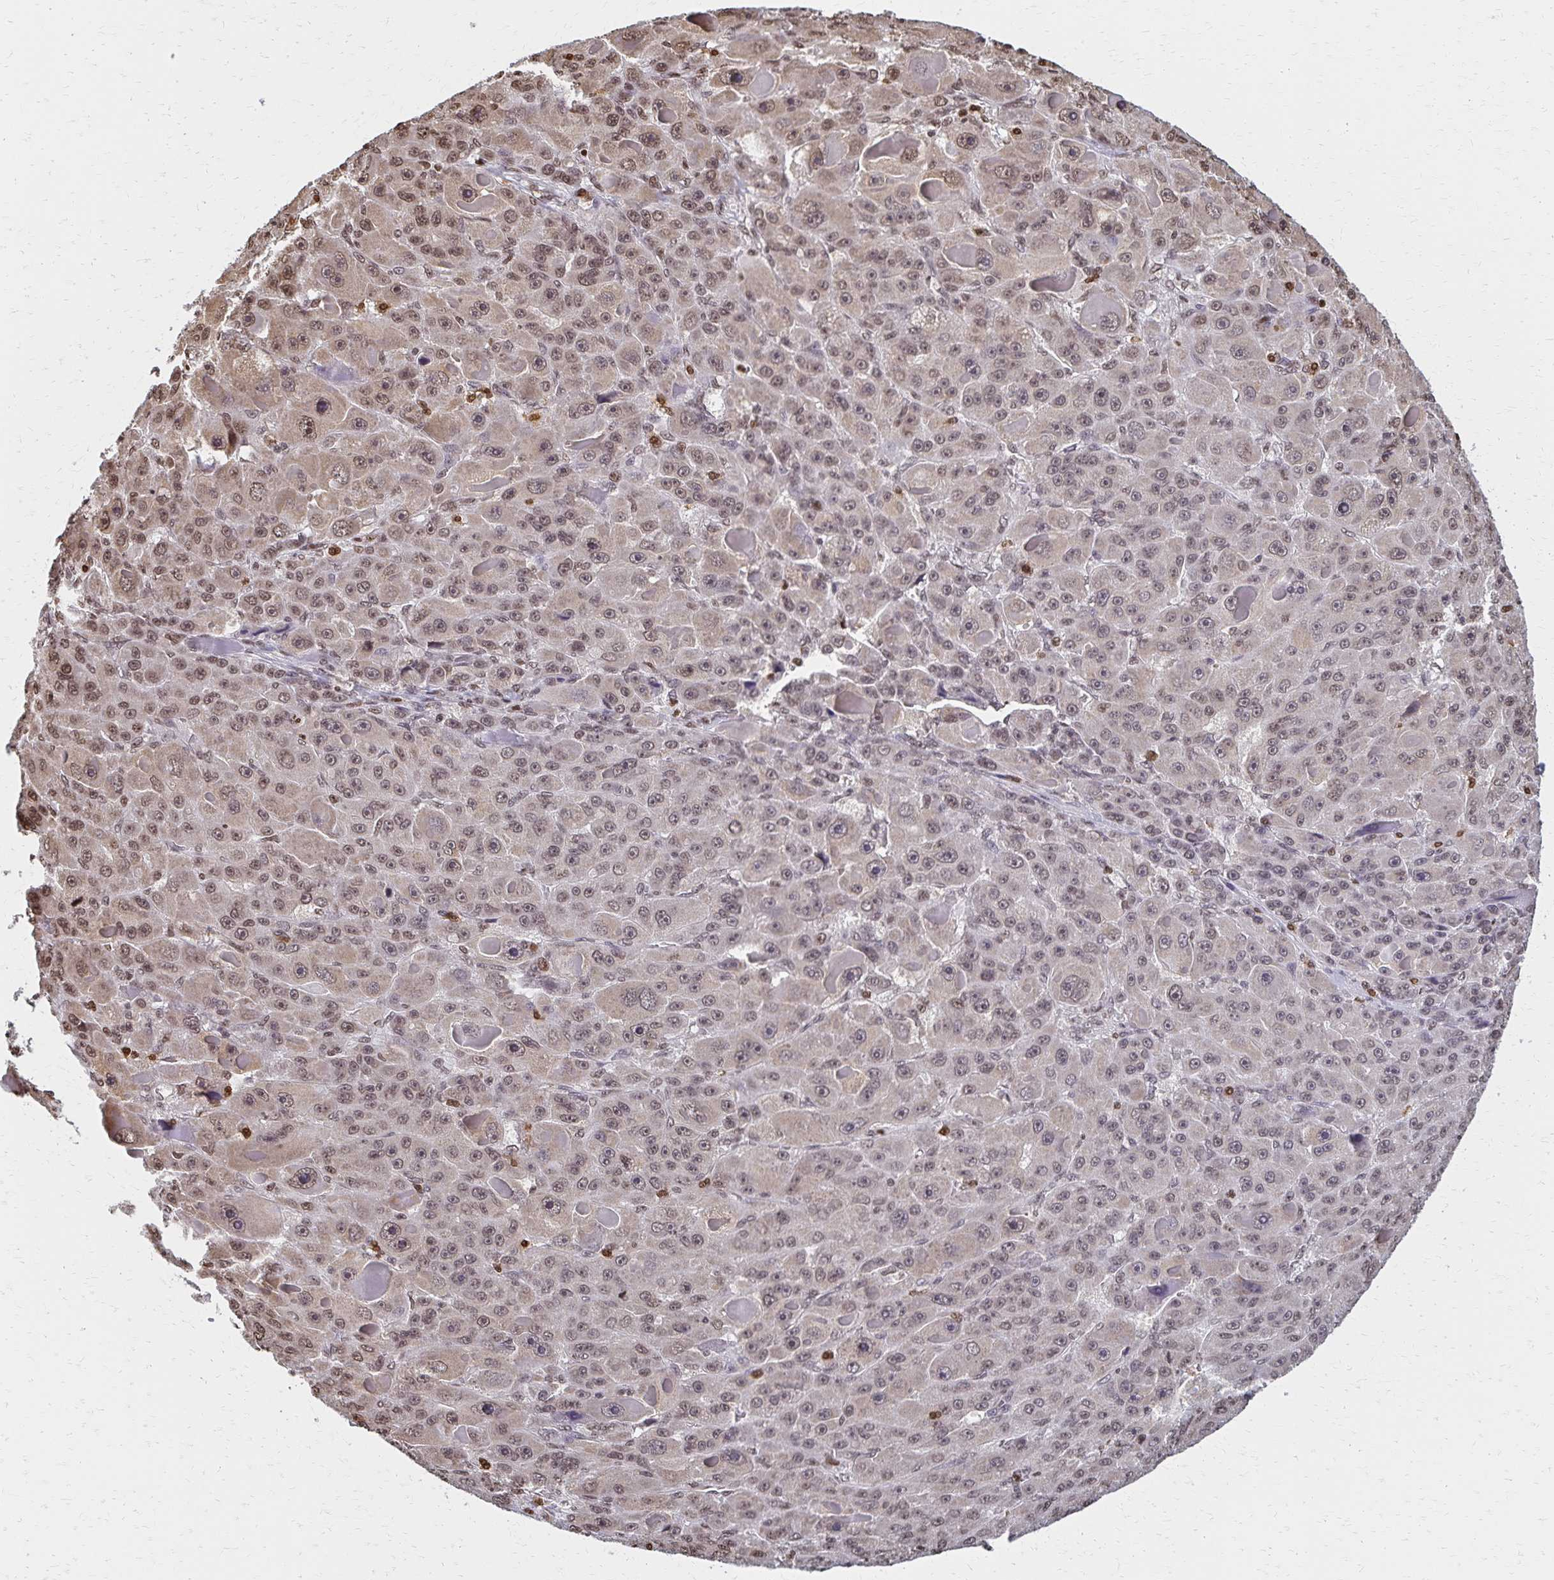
{"staining": {"intensity": "weak", "quantity": ">75%", "location": "nuclear"}, "tissue": "liver cancer", "cell_type": "Tumor cells", "image_type": "cancer", "snomed": [{"axis": "morphology", "description": "Carcinoma, Hepatocellular, NOS"}, {"axis": "topography", "description": "Liver"}], "caption": "Protein staining of hepatocellular carcinoma (liver) tissue demonstrates weak nuclear expression in about >75% of tumor cells.", "gene": "HOXA9", "patient": {"sex": "male", "age": 76}}